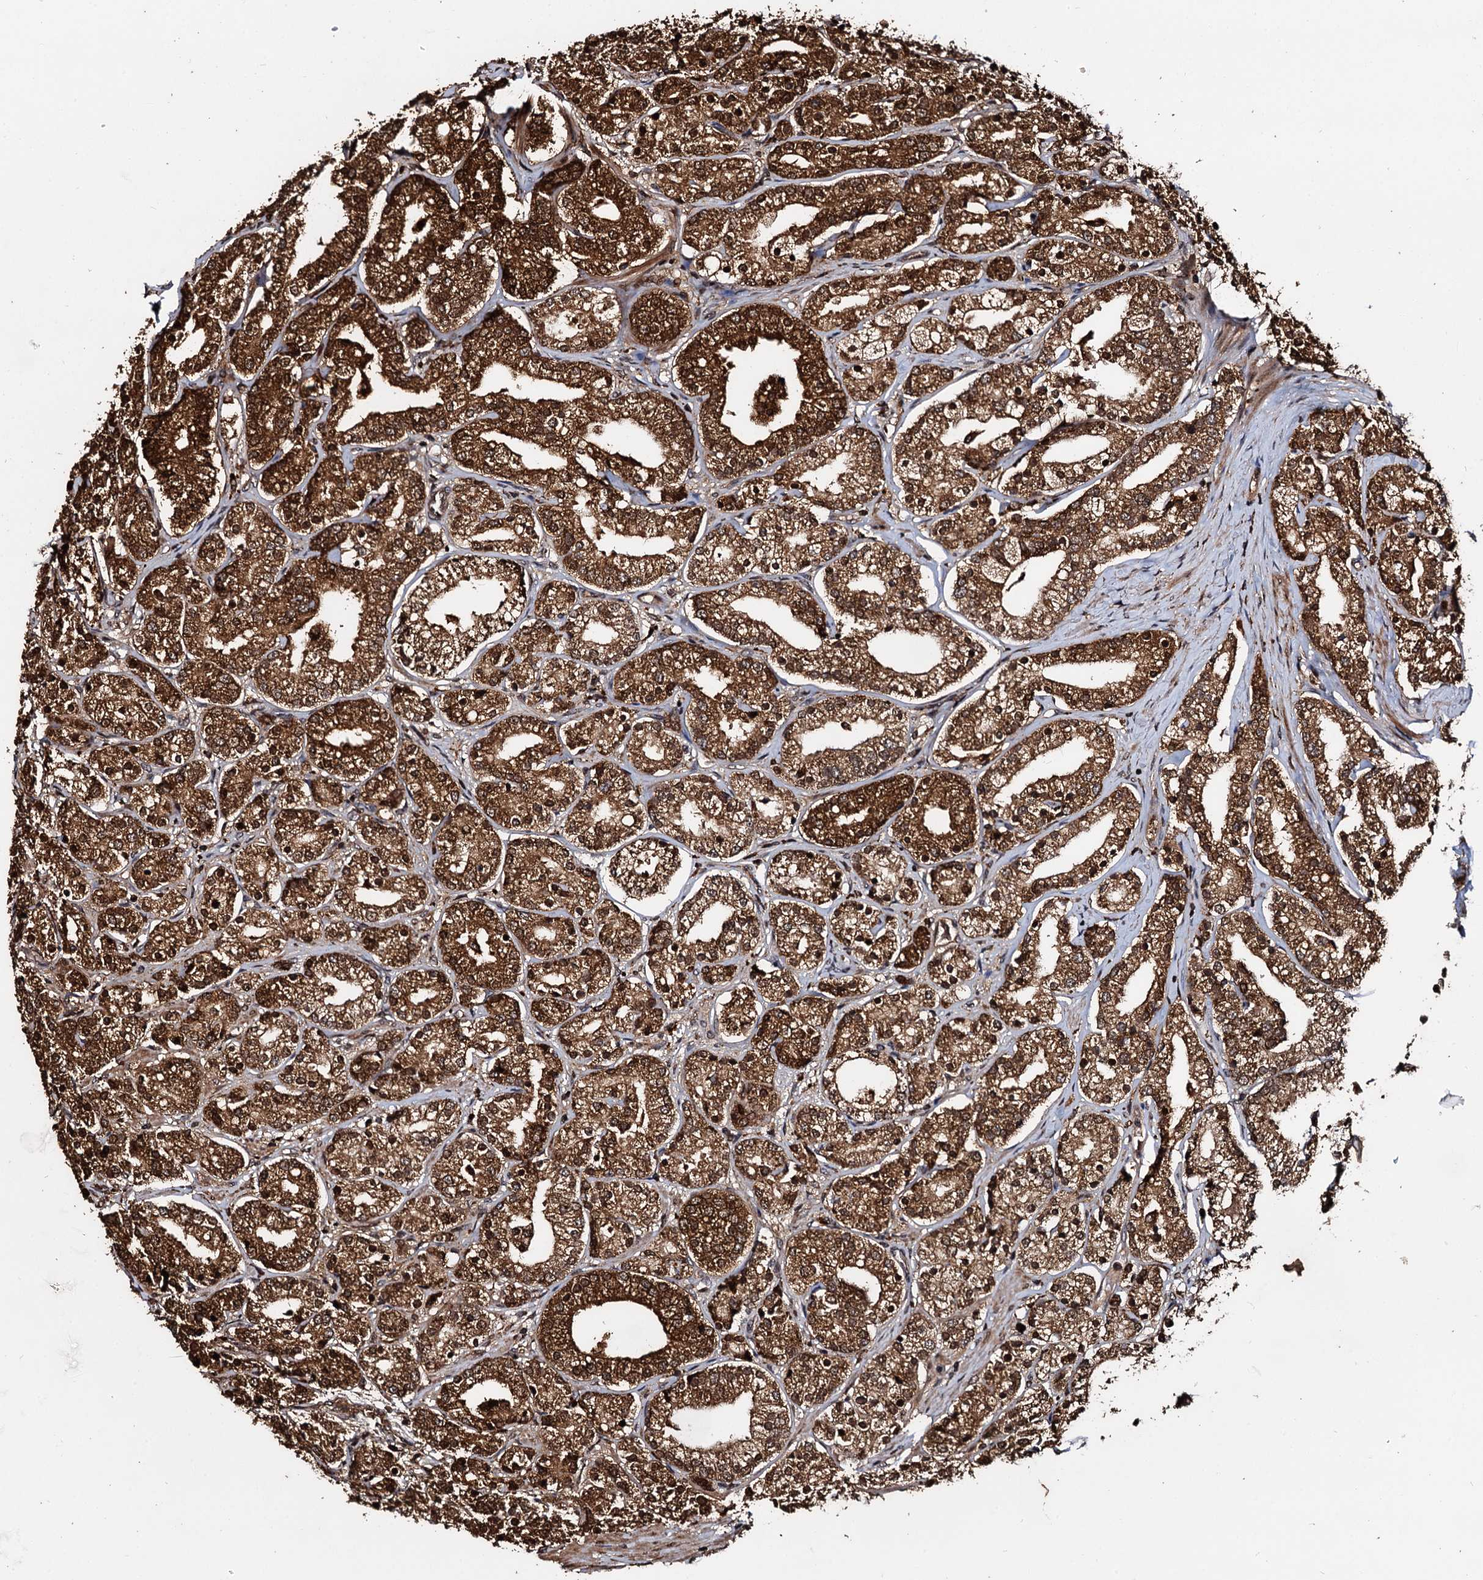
{"staining": {"intensity": "strong", "quantity": ">75%", "location": "cytoplasmic/membranous,nuclear"}, "tissue": "prostate cancer", "cell_type": "Tumor cells", "image_type": "cancer", "snomed": [{"axis": "morphology", "description": "Adenocarcinoma, High grade"}, {"axis": "topography", "description": "Prostate"}], "caption": "High-magnification brightfield microscopy of high-grade adenocarcinoma (prostate) stained with DAB (3,3'-diaminobenzidine) (brown) and counterstained with hematoxylin (blue). tumor cells exhibit strong cytoplasmic/membranous and nuclear staining is appreciated in about>75% of cells.", "gene": "CEP192", "patient": {"sex": "male", "age": 69}}